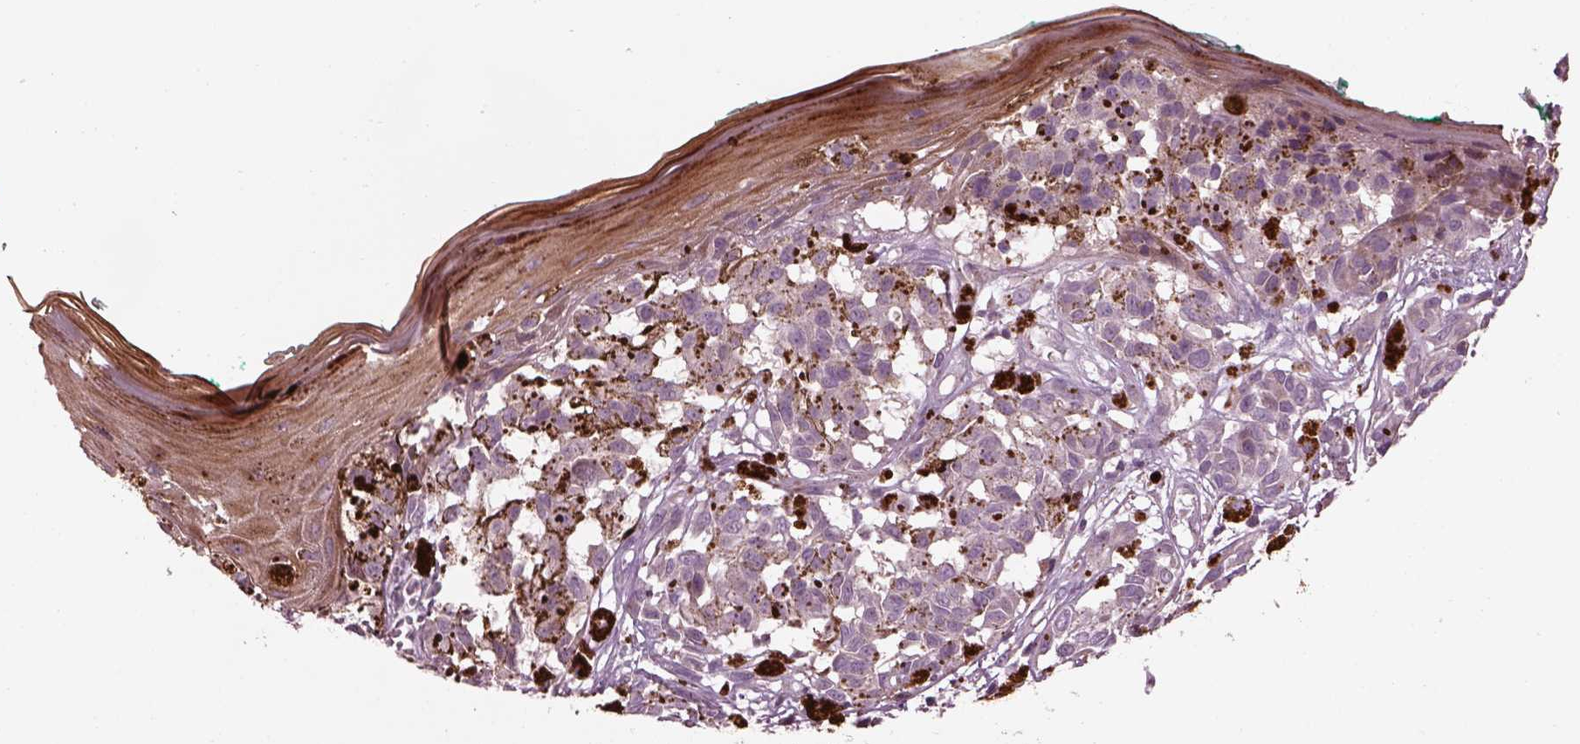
{"staining": {"intensity": "negative", "quantity": "none", "location": "none"}, "tissue": "melanoma", "cell_type": "Tumor cells", "image_type": "cancer", "snomed": [{"axis": "morphology", "description": "Malignant melanoma, NOS"}, {"axis": "topography", "description": "Skin"}], "caption": "Tumor cells show no significant protein positivity in melanoma. (Stains: DAB (3,3'-diaminobenzidine) immunohistochemistry with hematoxylin counter stain, Microscopy: brightfield microscopy at high magnification).", "gene": "EFEMP1", "patient": {"sex": "female", "age": 38}}